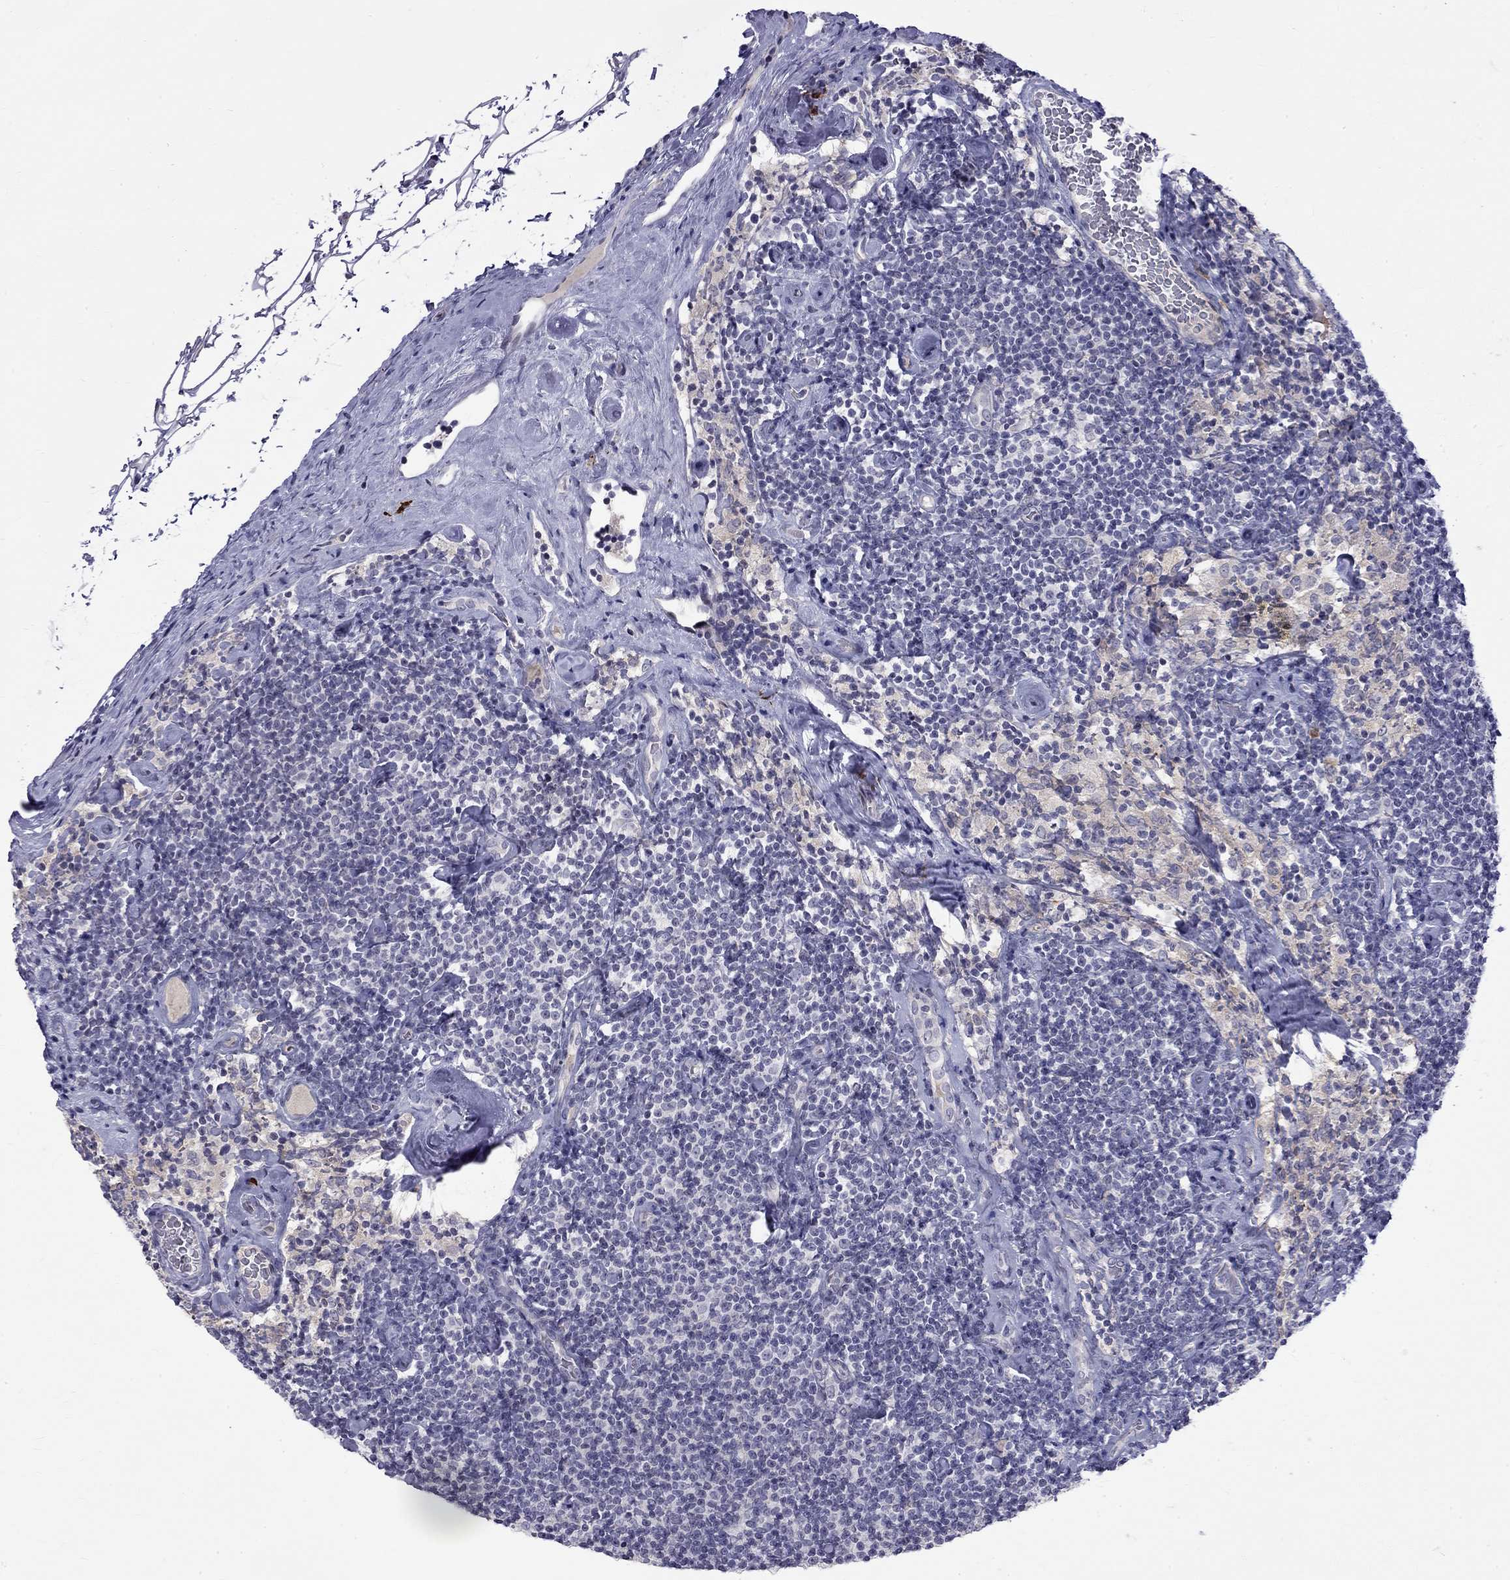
{"staining": {"intensity": "negative", "quantity": "none", "location": "none"}, "tissue": "lymphoma", "cell_type": "Tumor cells", "image_type": "cancer", "snomed": [{"axis": "morphology", "description": "Malignant lymphoma, non-Hodgkin's type, Low grade"}, {"axis": "topography", "description": "Lymph node"}], "caption": "Immunohistochemistry of human malignant lymphoma, non-Hodgkin's type (low-grade) demonstrates no expression in tumor cells. (Immunohistochemistry (ihc), brightfield microscopy, high magnification).", "gene": "RTL9", "patient": {"sex": "male", "age": 81}}